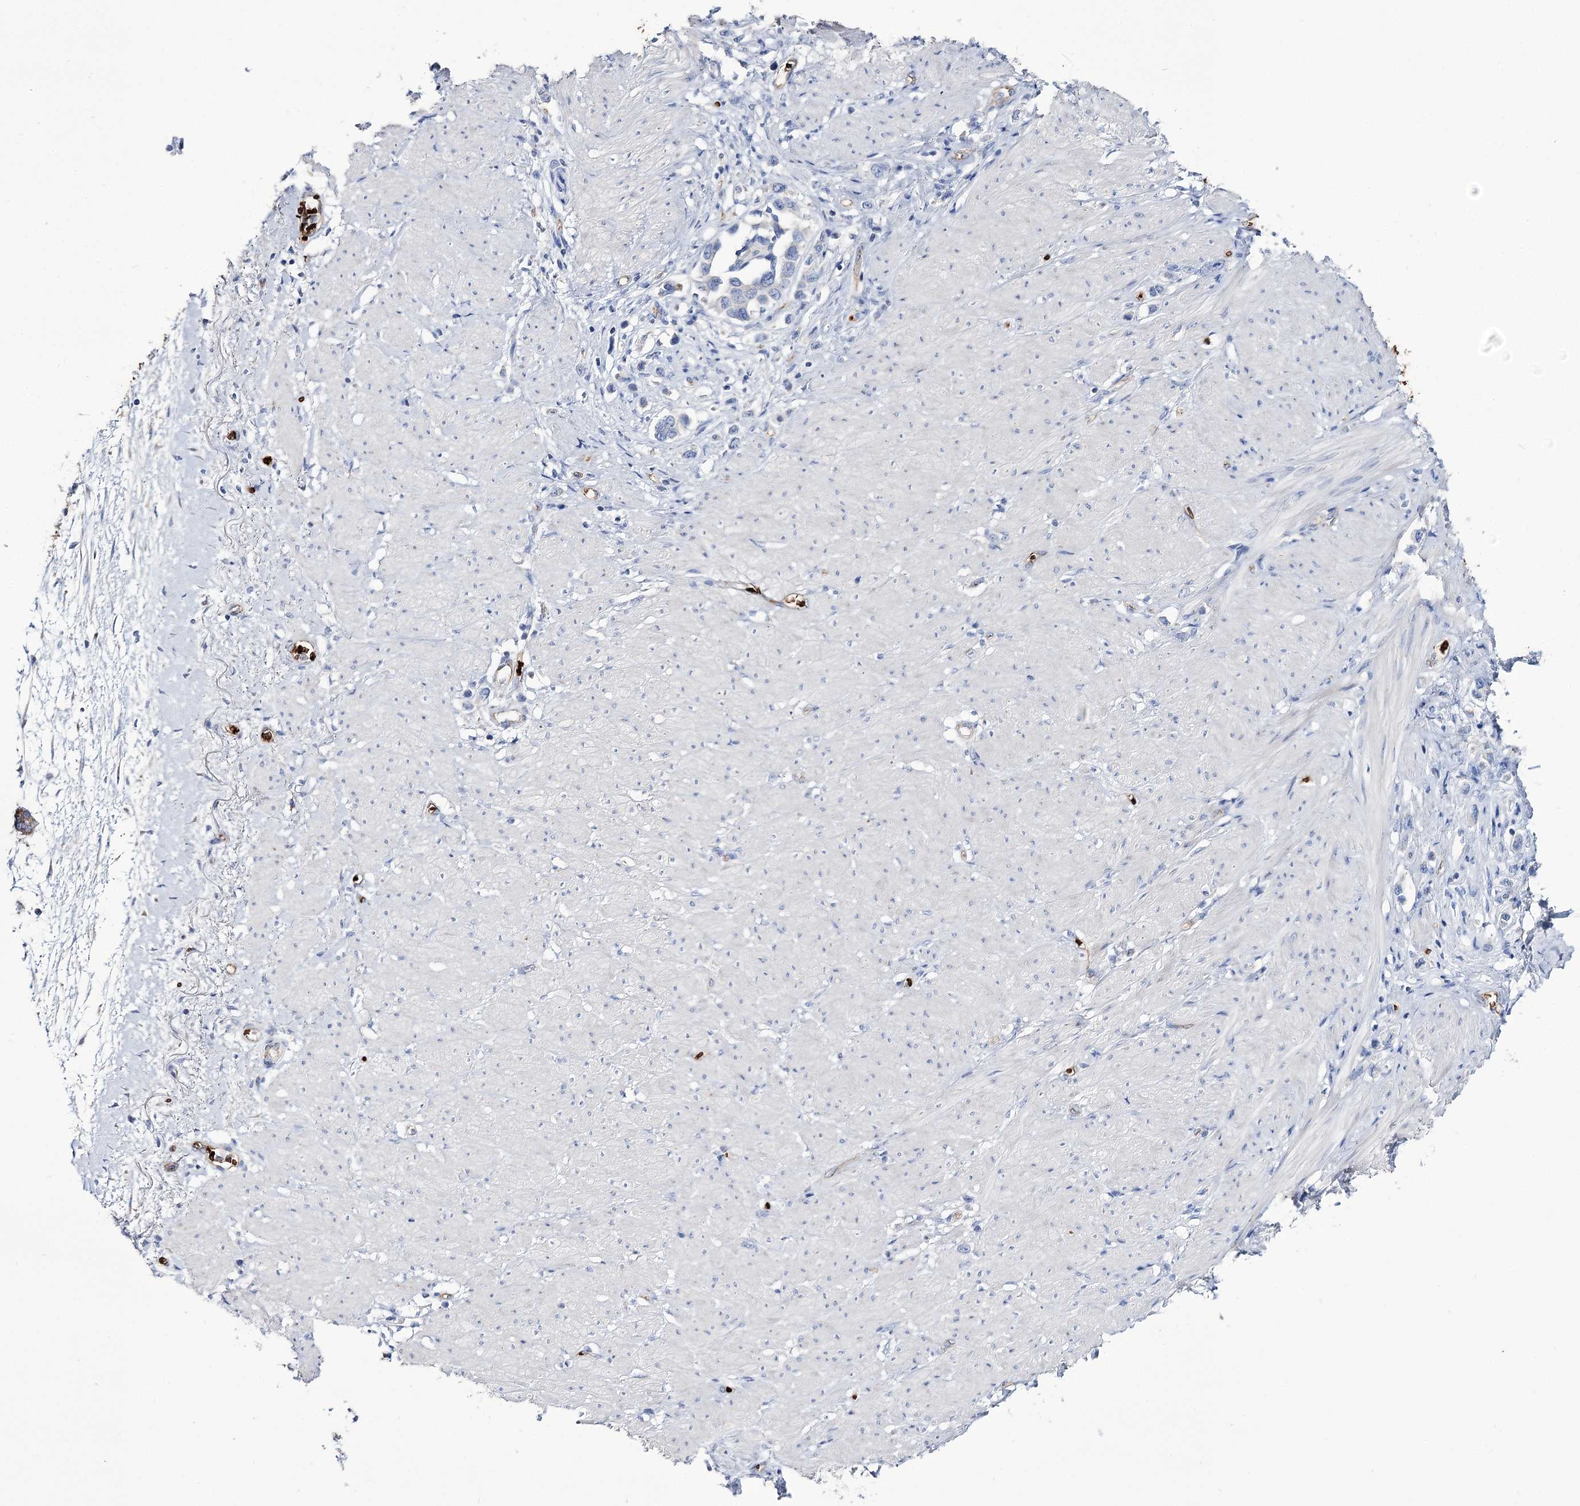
{"staining": {"intensity": "negative", "quantity": "none", "location": "none"}, "tissue": "stomach cancer", "cell_type": "Tumor cells", "image_type": "cancer", "snomed": [{"axis": "morphology", "description": "Adenocarcinoma, NOS"}, {"axis": "topography", "description": "Stomach"}], "caption": "IHC image of neoplastic tissue: human stomach adenocarcinoma stained with DAB (3,3'-diaminobenzidine) shows no significant protein positivity in tumor cells.", "gene": "GBF1", "patient": {"sex": "female", "age": 65}}